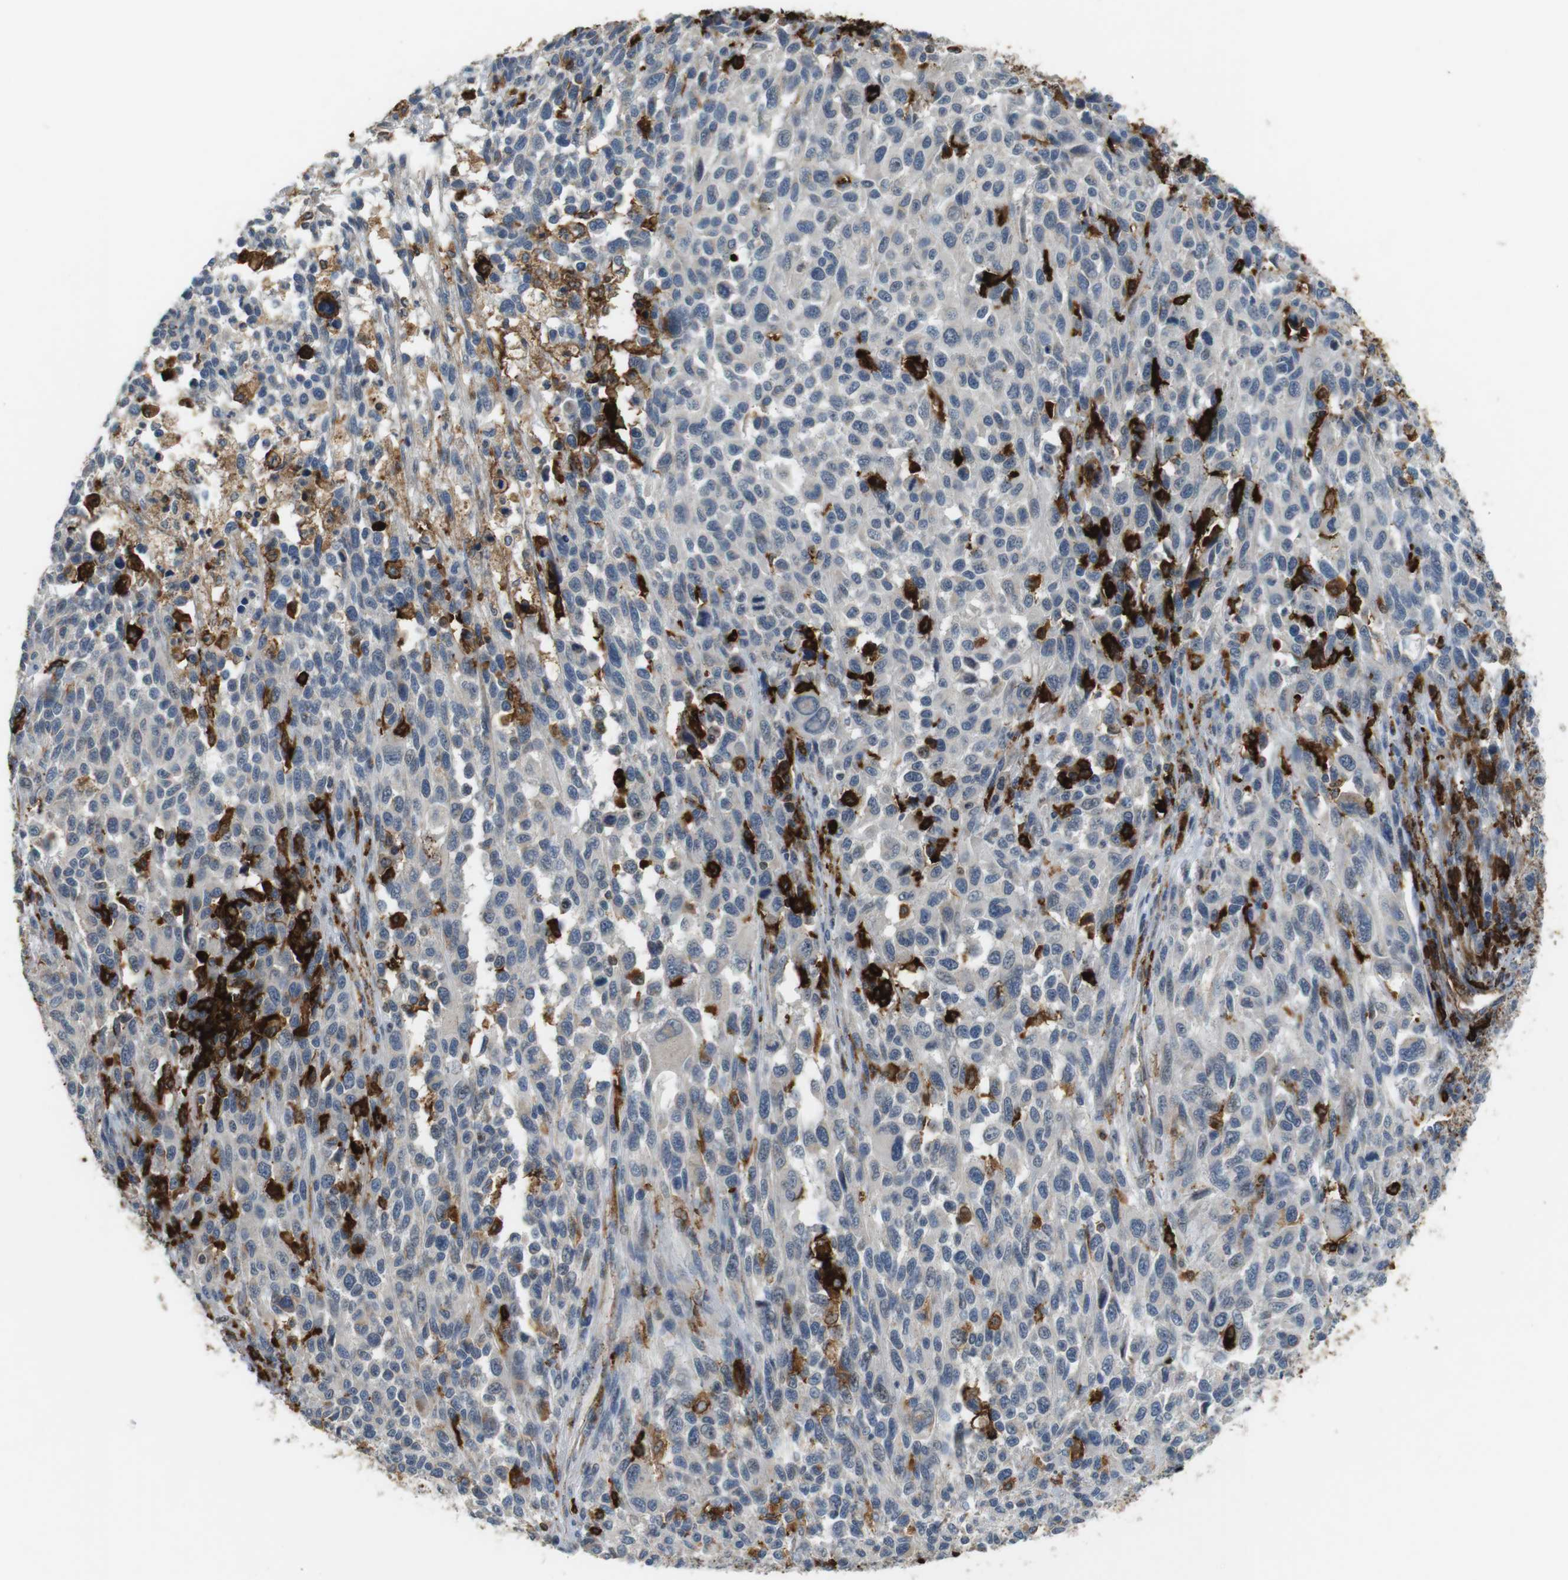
{"staining": {"intensity": "weak", "quantity": "<25%", "location": "cytoplasmic/membranous"}, "tissue": "melanoma", "cell_type": "Tumor cells", "image_type": "cancer", "snomed": [{"axis": "morphology", "description": "Malignant melanoma, Metastatic site"}, {"axis": "topography", "description": "Lymph node"}], "caption": "This is a photomicrograph of immunohistochemistry (IHC) staining of malignant melanoma (metastatic site), which shows no expression in tumor cells.", "gene": "HLA-DRA", "patient": {"sex": "male", "age": 61}}